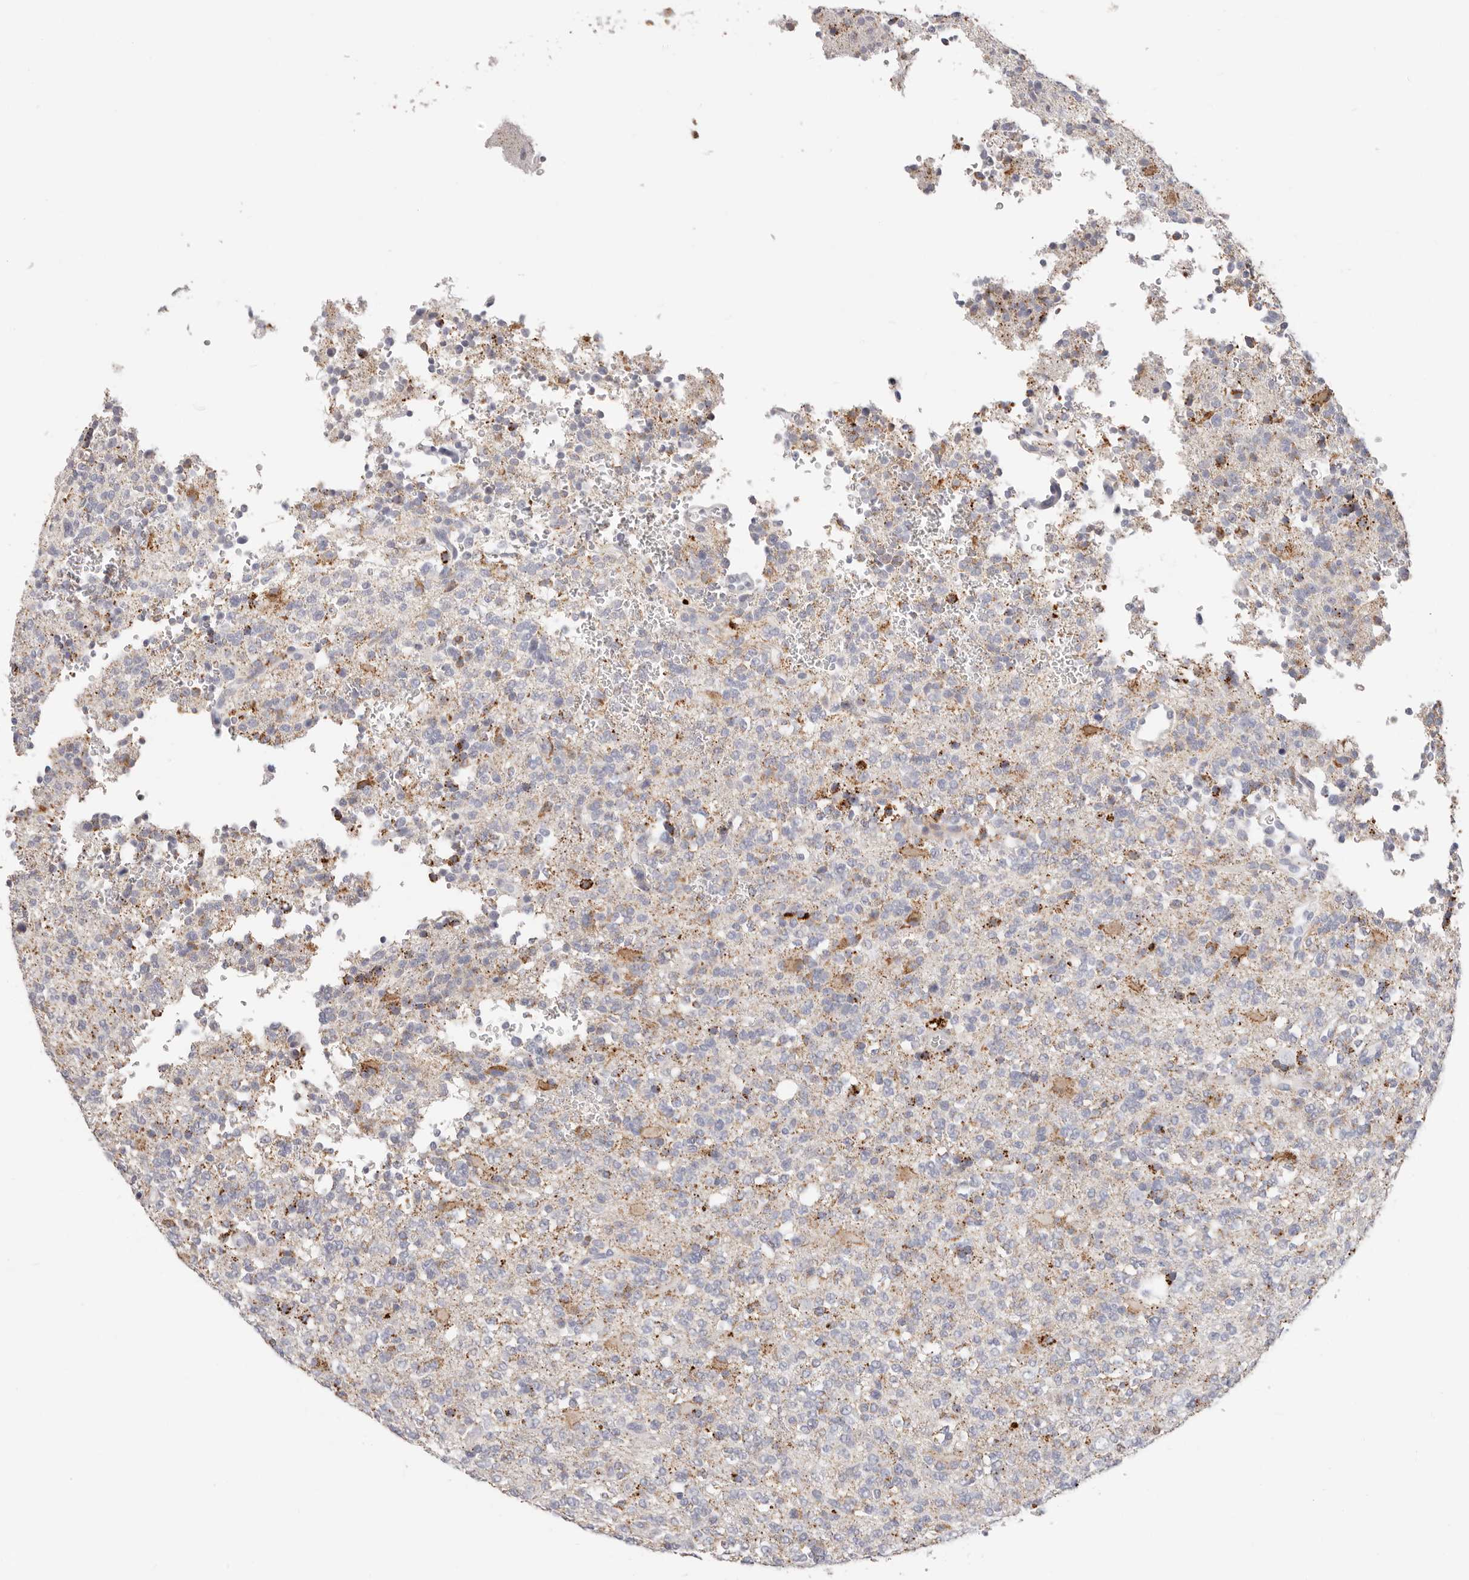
{"staining": {"intensity": "moderate", "quantity": "<25%", "location": "cytoplasmic/membranous"}, "tissue": "glioma", "cell_type": "Tumor cells", "image_type": "cancer", "snomed": [{"axis": "morphology", "description": "Glioma, malignant, High grade"}, {"axis": "topography", "description": "Brain"}], "caption": "Immunohistochemistry micrograph of glioma stained for a protein (brown), which demonstrates low levels of moderate cytoplasmic/membranous positivity in approximately <25% of tumor cells.", "gene": "STKLD1", "patient": {"sex": "female", "age": 62}}